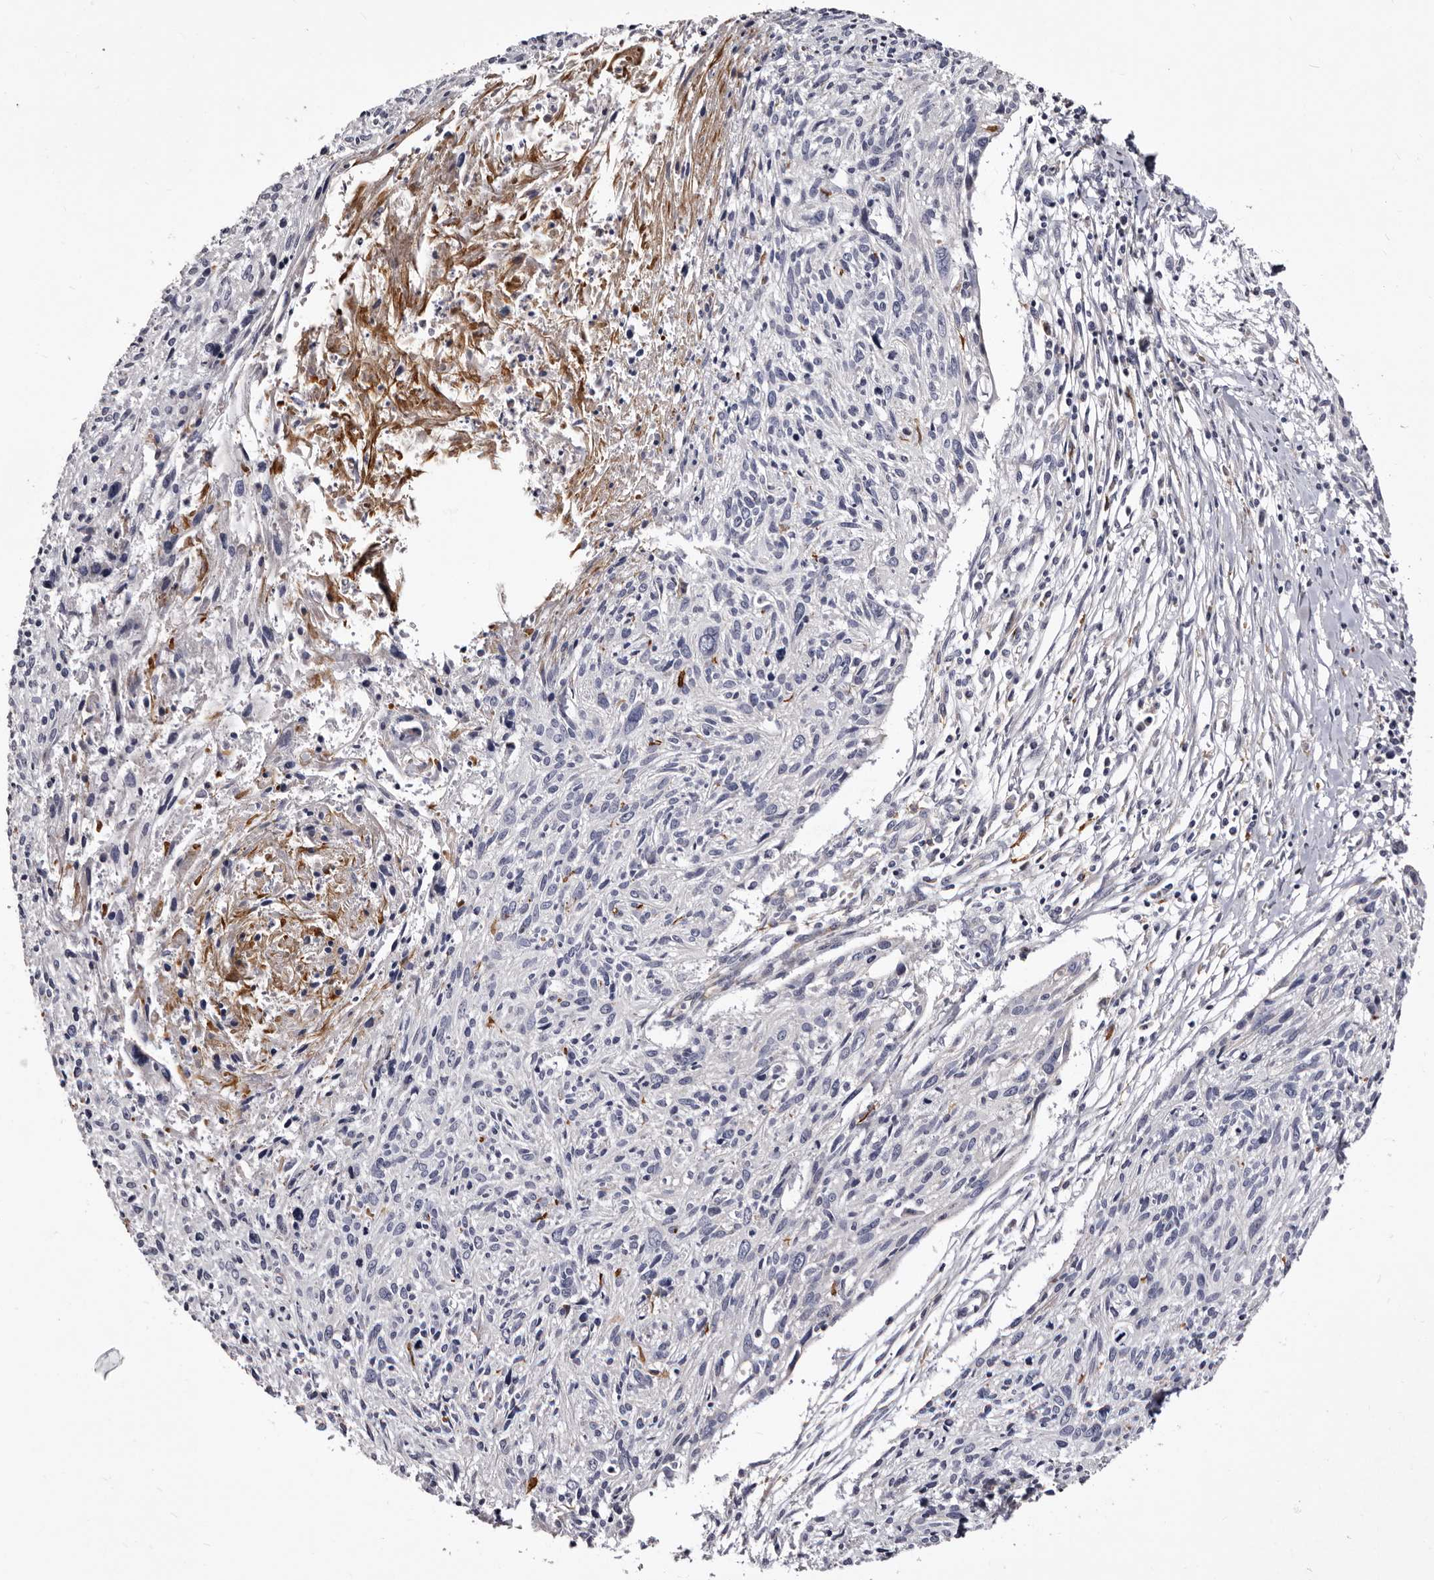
{"staining": {"intensity": "negative", "quantity": "none", "location": "none"}, "tissue": "cervical cancer", "cell_type": "Tumor cells", "image_type": "cancer", "snomed": [{"axis": "morphology", "description": "Squamous cell carcinoma, NOS"}, {"axis": "topography", "description": "Cervix"}], "caption": "This is an immunohistochemistry histopathology image of squamous cell carcinoma (cervical). There is no staining in tumor cells.", "gene": "AUNIP", "patient": {"sex": "female", "age": 51}}